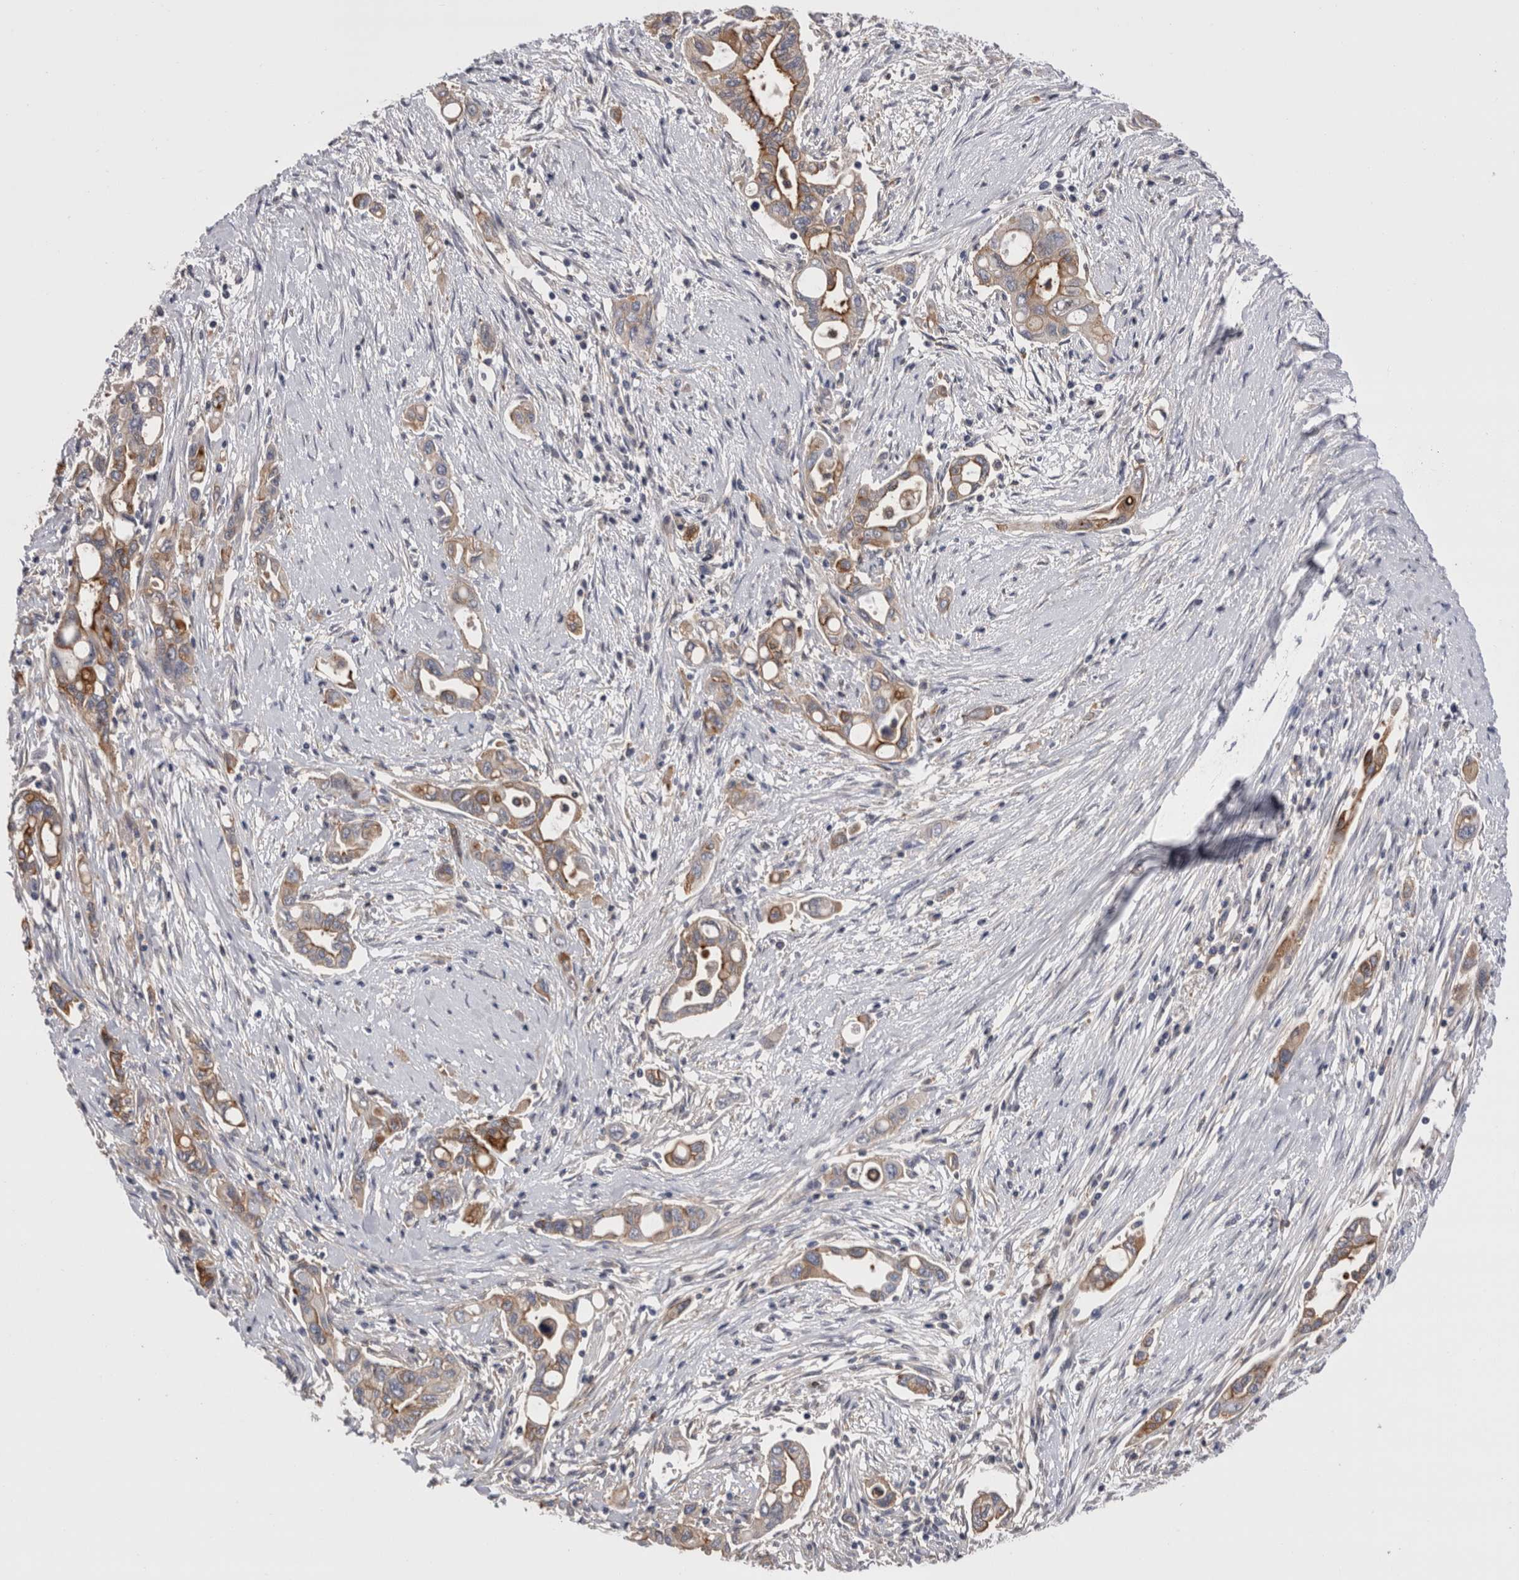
{"staining": {"intensity": "moderate", "quantity": ">75%", "location": "cytoplasmic/membranous"}, "tissue": "pancreatic cancer", "cell_type": "Tumor cells", "image_type": "cancer", "snomed": [{"axis": "morphology", "description": "Adenocarcinoma, NOS"}, {"axis": "topography", "description": "Pancreas"}], "caption": "Adenocarcinoma (pancreatic) stained with IHC displays moderate cytoplasmic/membranous staining in about >75% of tumor cells.", "gene": "RAB11FIP1", "patient": {"sex": "female", "age": 57}}